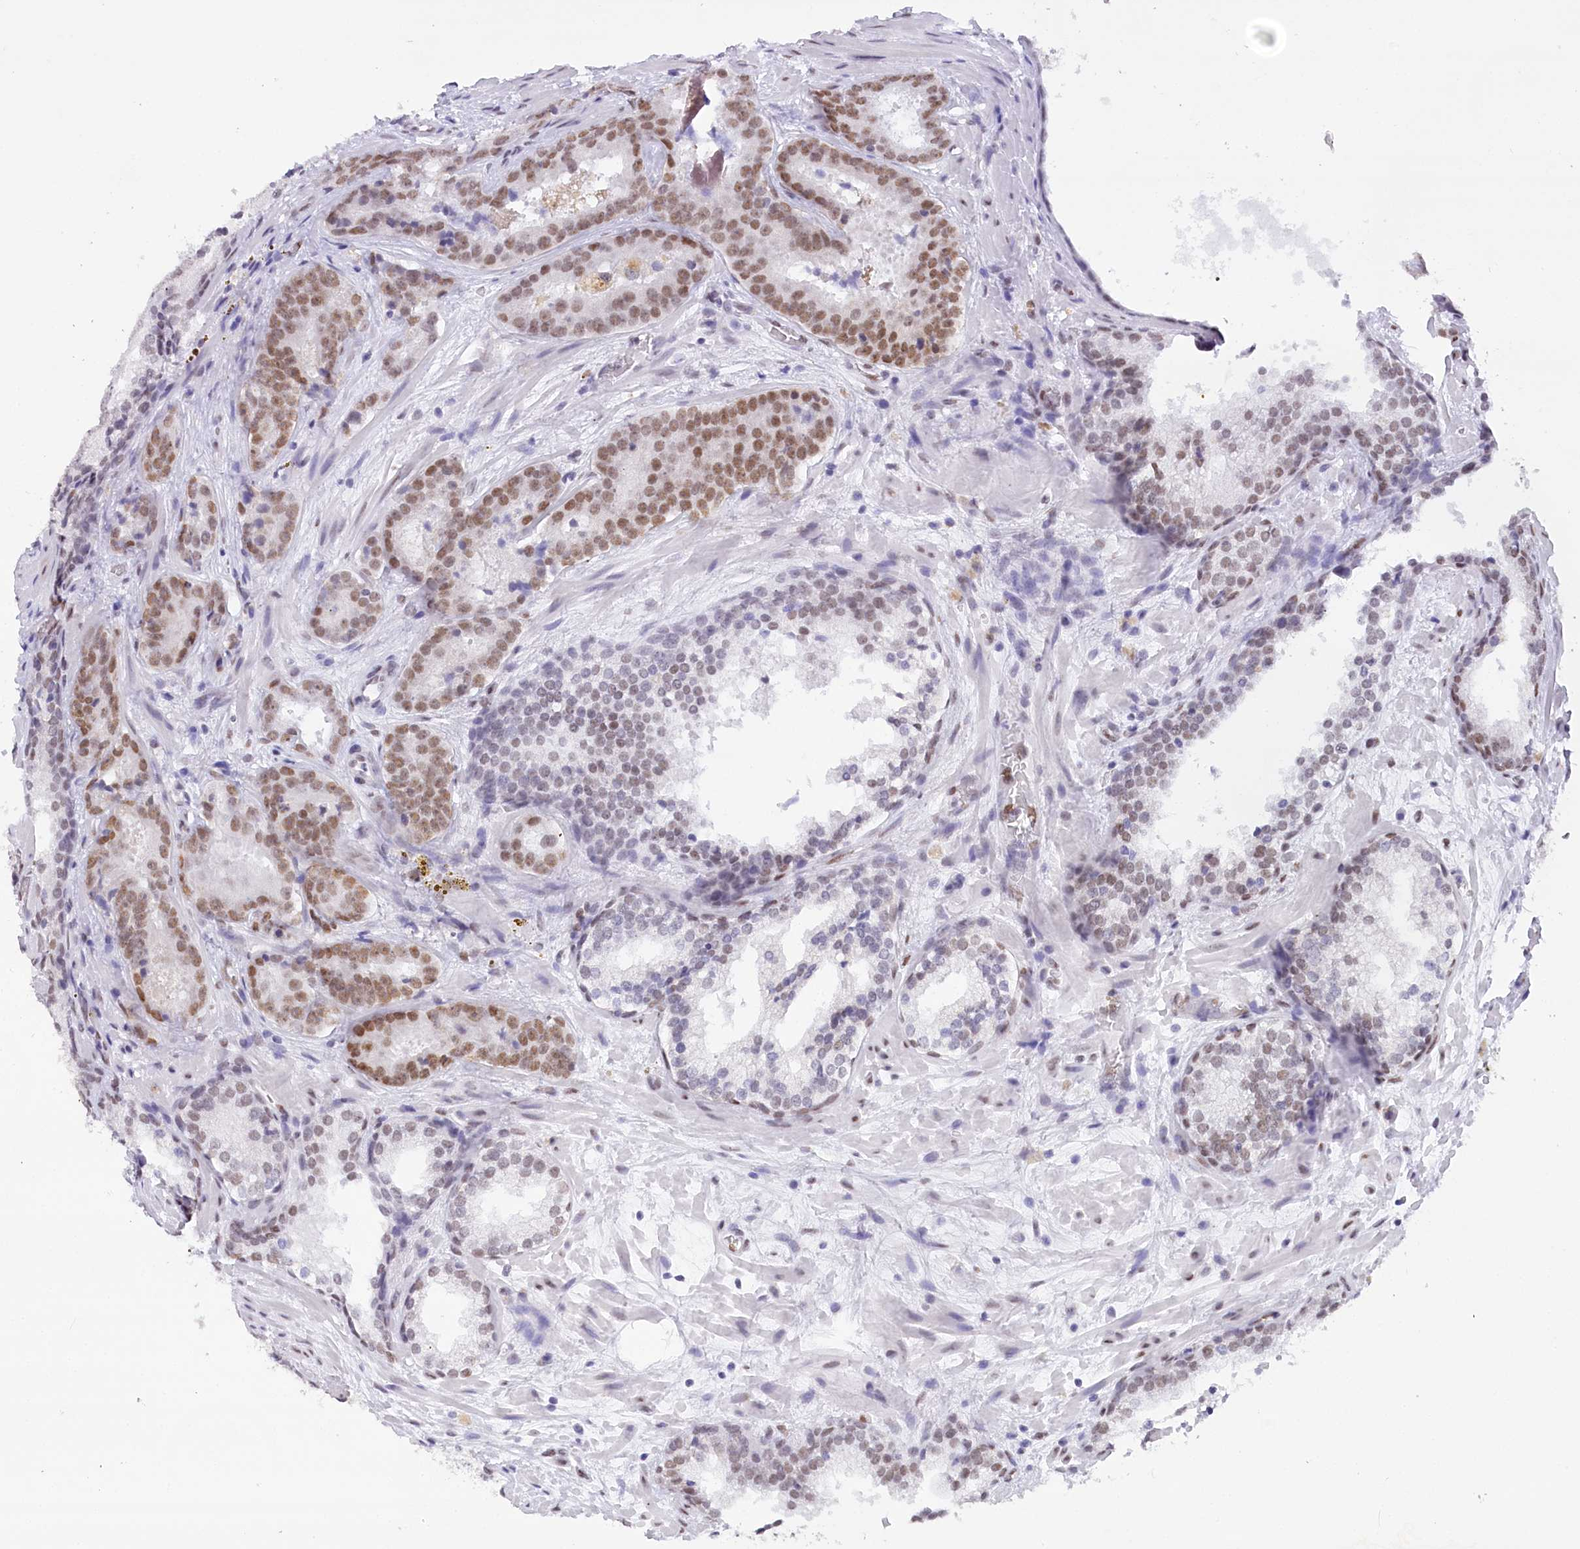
{"staining": {"intensity": "moderate", "quantity": ">75%", "location": "nuclear"}, "tissue": "prostate cancer", "cell_type": "Tumor cells", "image_type": "cancer", "snomed": [{"axis": "morphology", "description": "Adenocarcinoma, High grade"}, {"axis": "topography", "description": "Prostate"}], "caption": "A brown stain shows moderate nuclear staining of a protein in prostate high-grade adenocarcinoma tumor cells.", "gene": "HNRNPA0", "patient": {"sex": "male", "age": 57}}